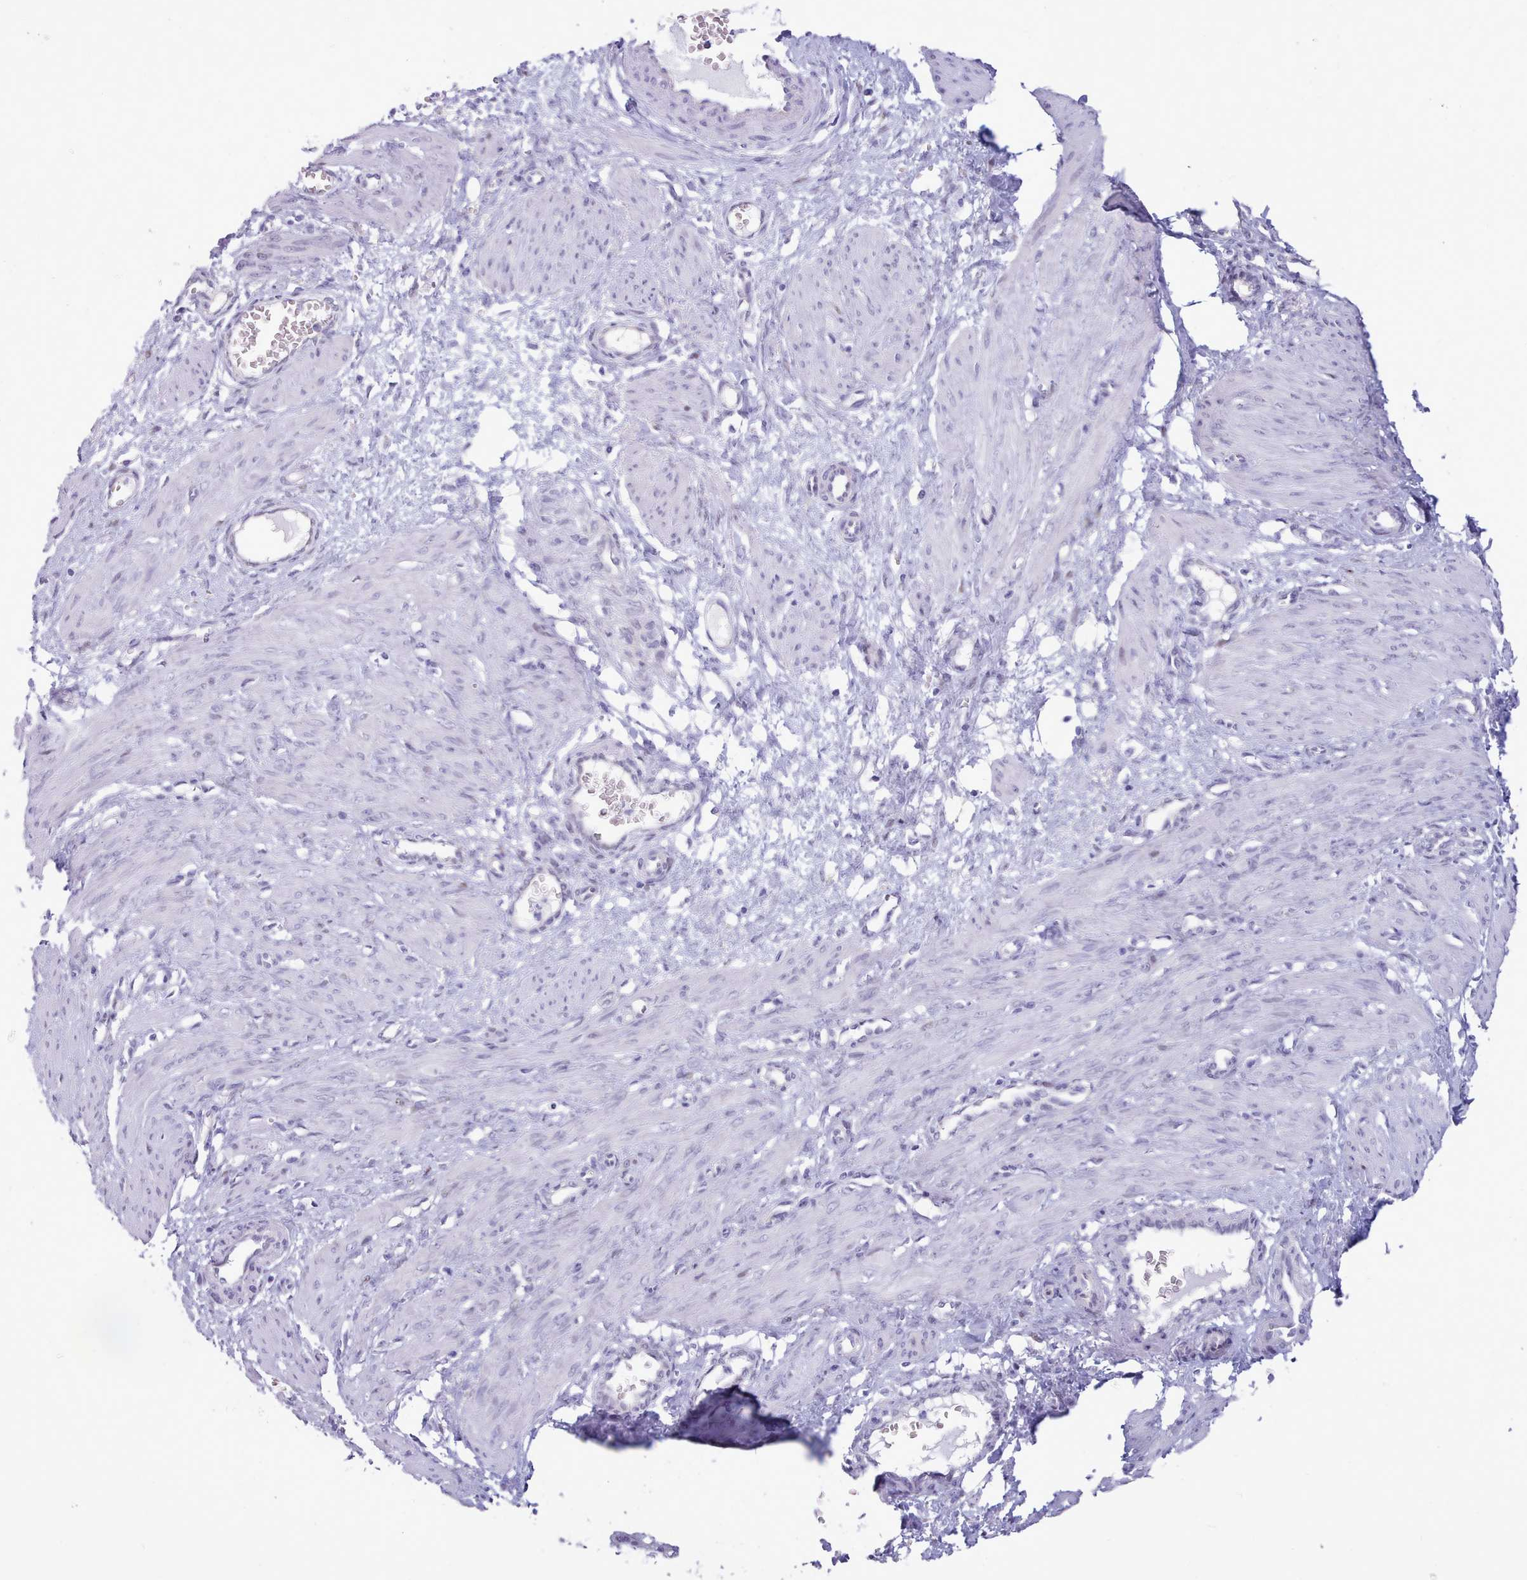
{"staining": {"intensity": "negative", "quantity": "none", "location": "none"}, "tissue": "smooth muscle", "cell_type": "Smooth muscle cells", "image_type": "normal", "snomed": [{"axis": "morphology", "description": "Normal tissue, NOS"}, {"axis": "topography", "description": "Endometrium"}], "caption": "Smooth muscle cells show no significant expression in normal smooth muscle. The staining was performed using DAB to visualize the protein expression in brown, while the nuclei were stained in blue with hematoxylin (Magnification: 20x).", "gene": "TMEM253", "patient": {"sex": "female", "age": 33}}